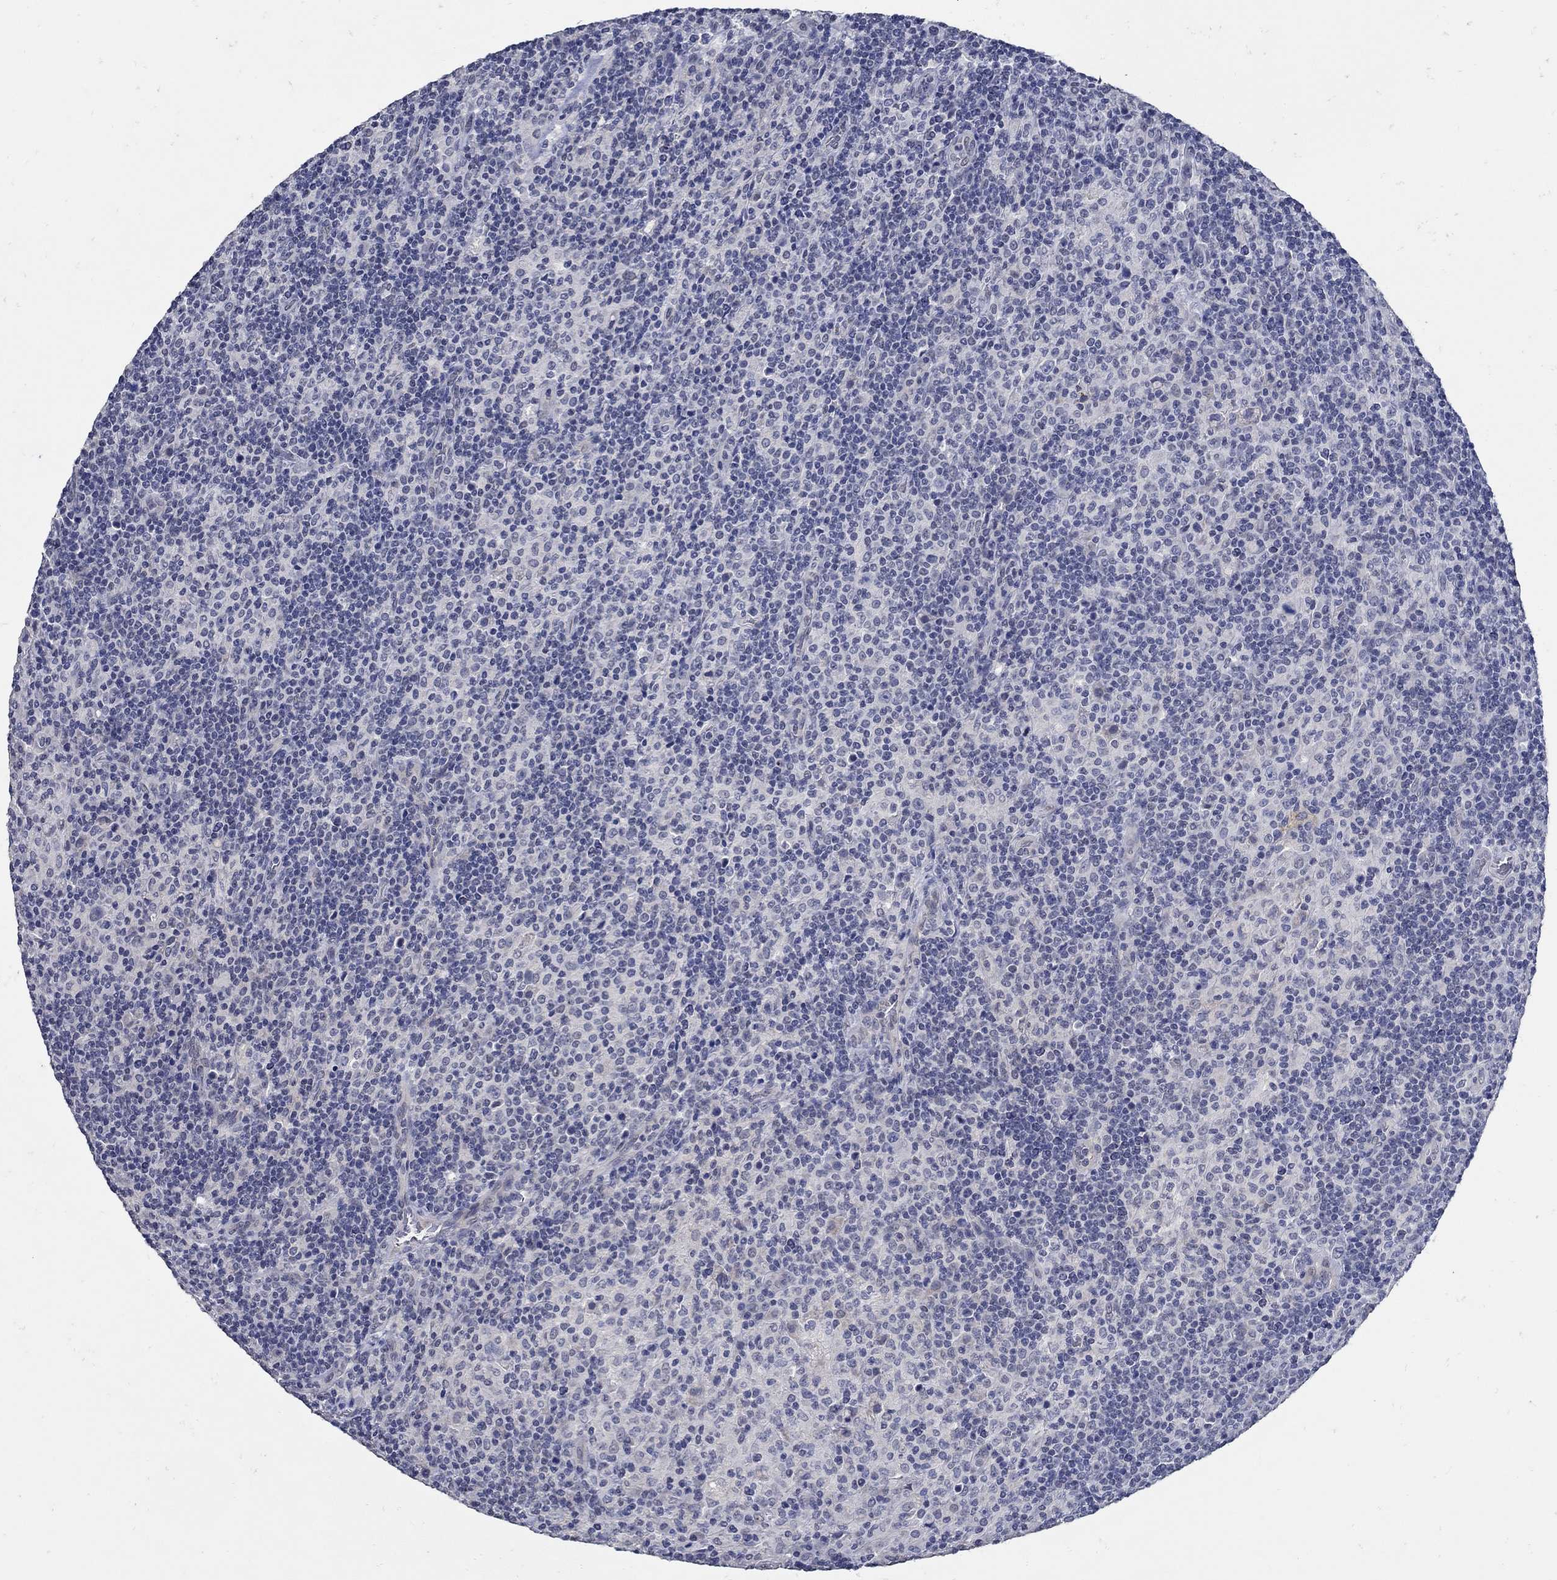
{"staining": {"intensity": "negative", "quantity": "none", "location": "none"}, "tissue": "lymphoma", "cell_type": "Tumor cells", "image_type": "cancer", "snomed": [{"axis": "morphology", "description": "Hodgkin's disease, NOS"}, {"axis": "topography", "description": "Lymph node"}], "caption": "There is no significant expression in tumor cells of Hodgkin's disease. (DAB (3,3'-diaminobenzidine) immunohistochemistry, high magnification).", "gene": "KCNN3", "patient": {"sex": "male", "age": 70}}